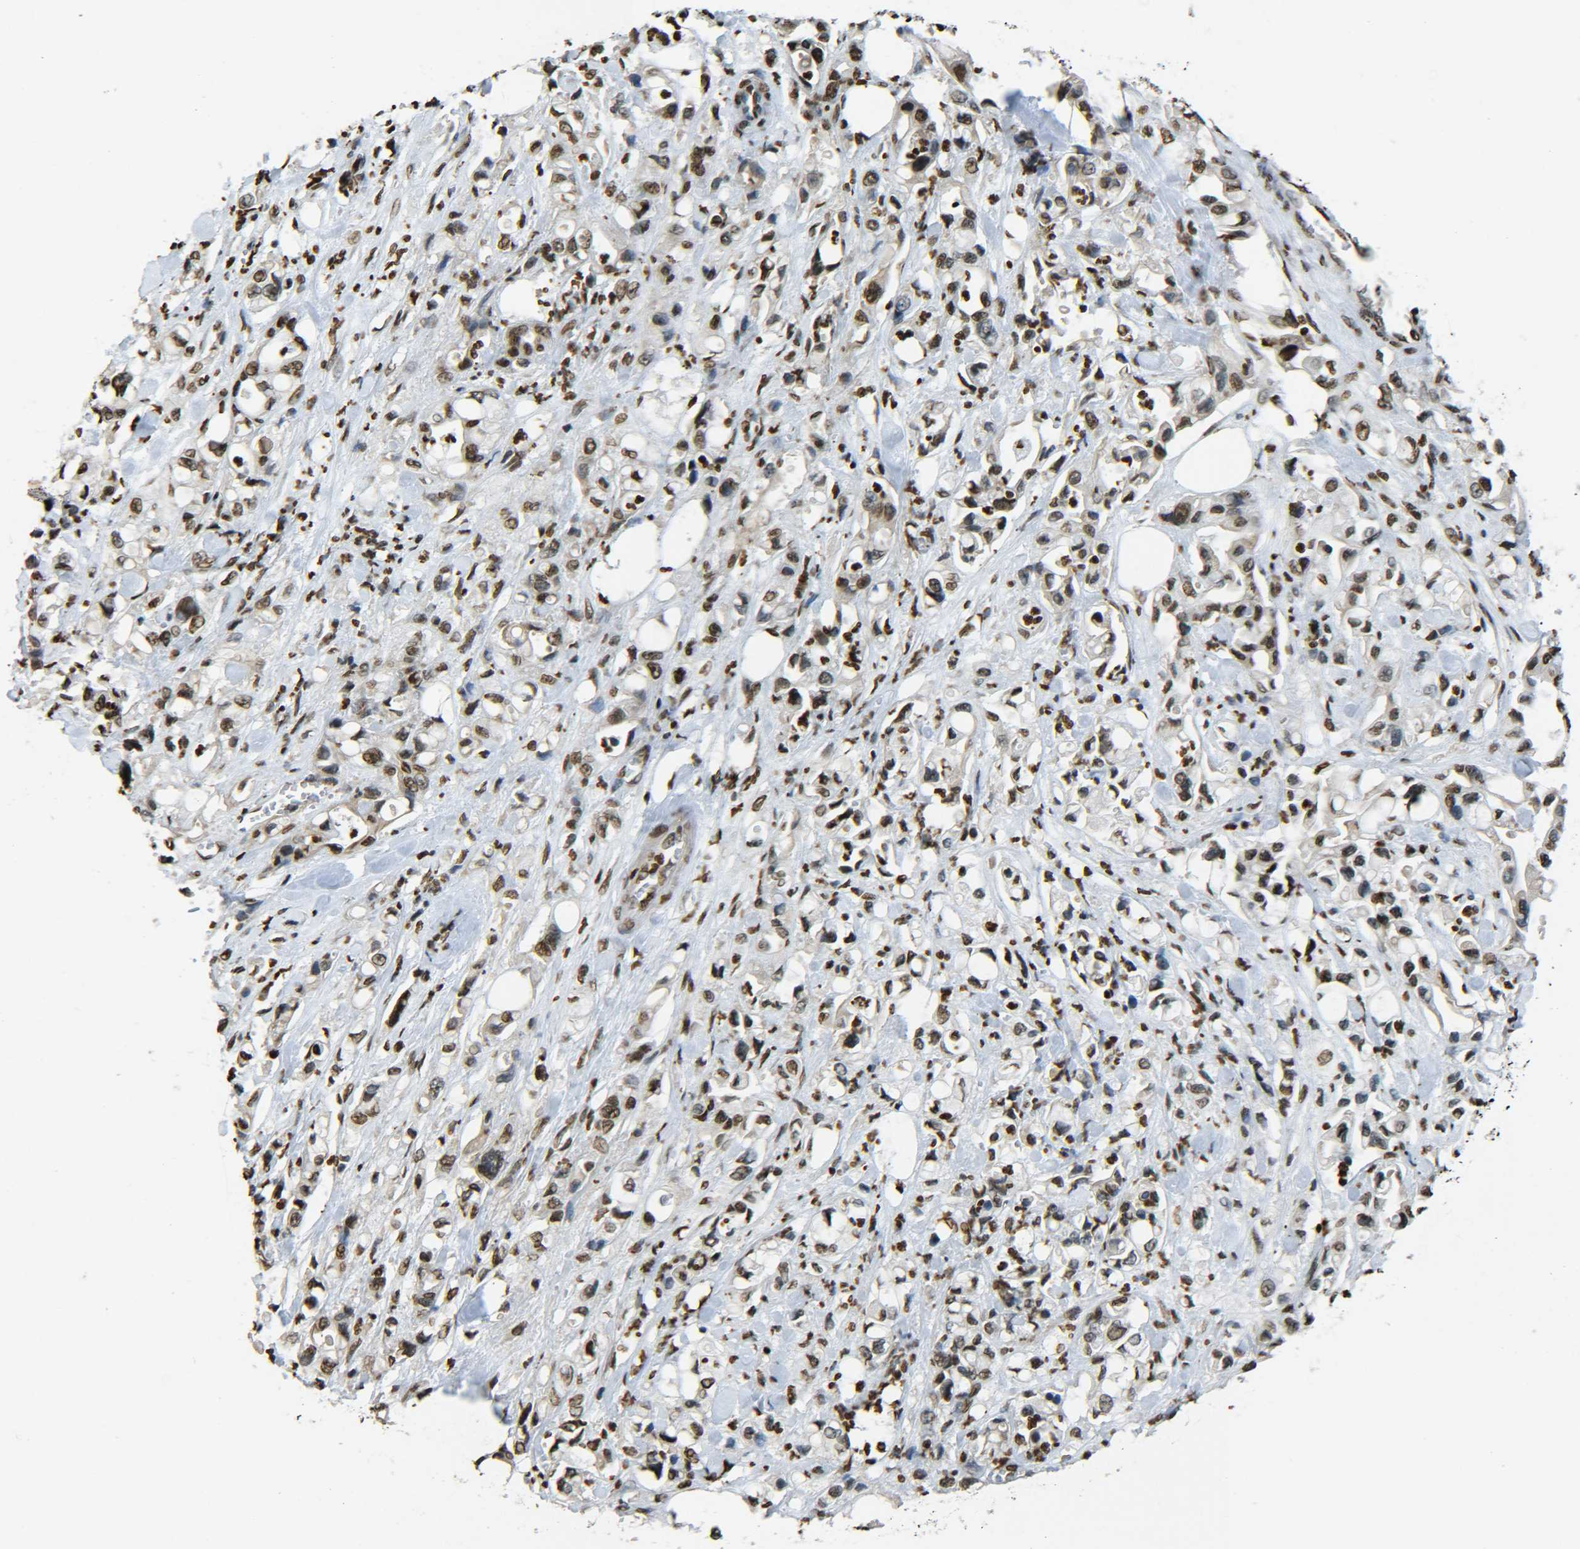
{"staining": {"intensity": "strong", "quantity": ">75%", "location": "nuclear"}, "tissue": "pancreatic cancer", "cell_type": "Tumor cells", "image_type": "cancer", "snomed": [{"axis": "morphology", "description": "Adenocarcinoma, NOS"}, {"axis": "topography", "description": "Pancreas"}], "caption": "Protein expression analysis of pancreatic cancer exhibits strong nuclear positivity in approximately >75% of tumor cells.", "gene": "H4C16", "patient": {"sex": "male", "age": 70}}